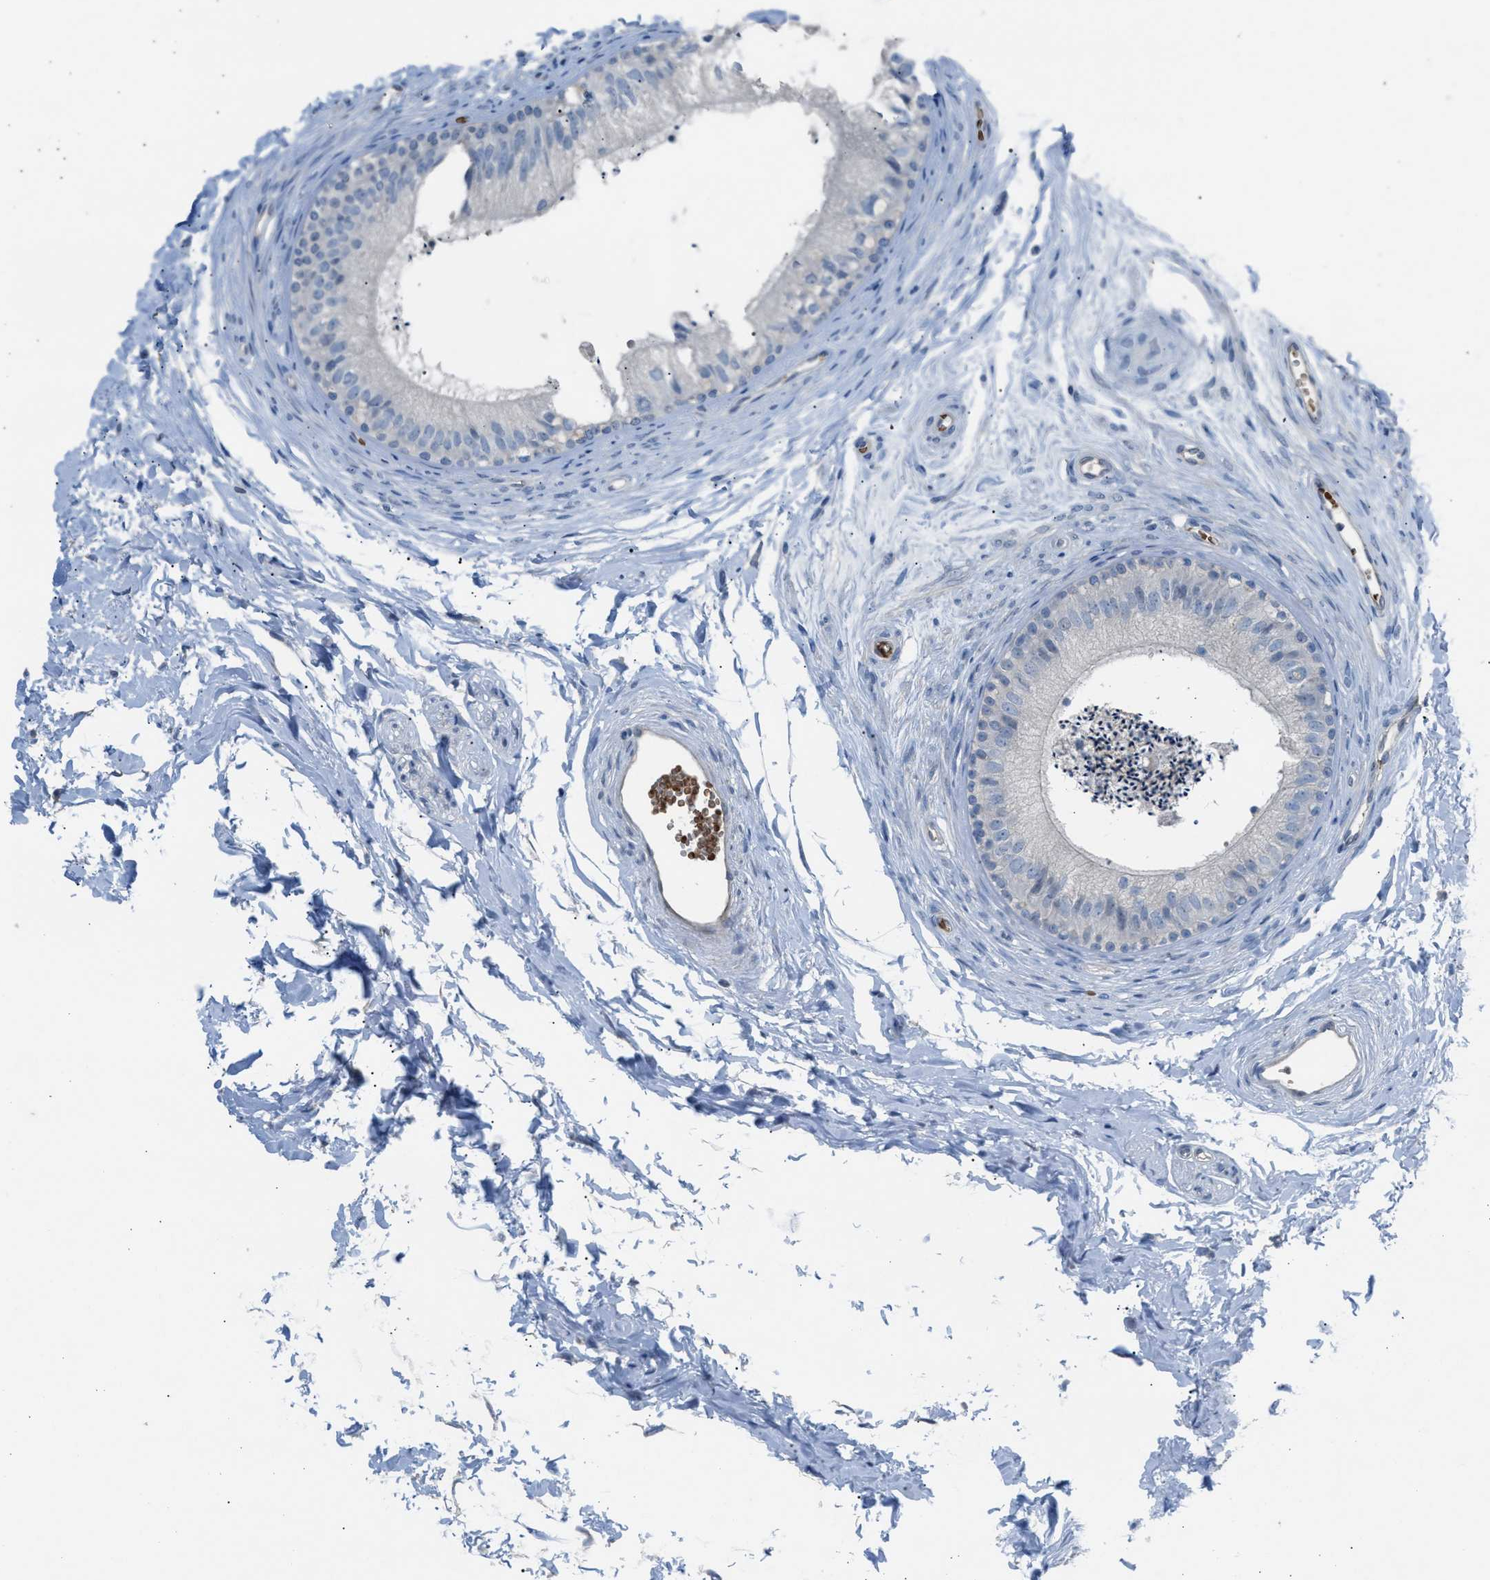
{"staining": {"intensity": "negative", "quantity": "none", "location": "none"}, "tissue": "epididymis", "cell_type": "Glandular cells", "image_type": "normal", "snomed": [{"axis": "morphology", "description": "Normal tissue, NOS"}, {"axis": "topography", "description": "Epididymis"}], "caption": "High magnification brightfield microscopy of normal epididymis stained with DAB (3,3'-diaminobenzidine) (brown) and counterstained with hematoxylin (blue): glandular cells show no significant staining. (DAB immunohistochemistry (IHC) visualized using brightfield microscopy, high magnification).", "gene": "CFAP77", "patient": {"sex": "male", "age": 56}}